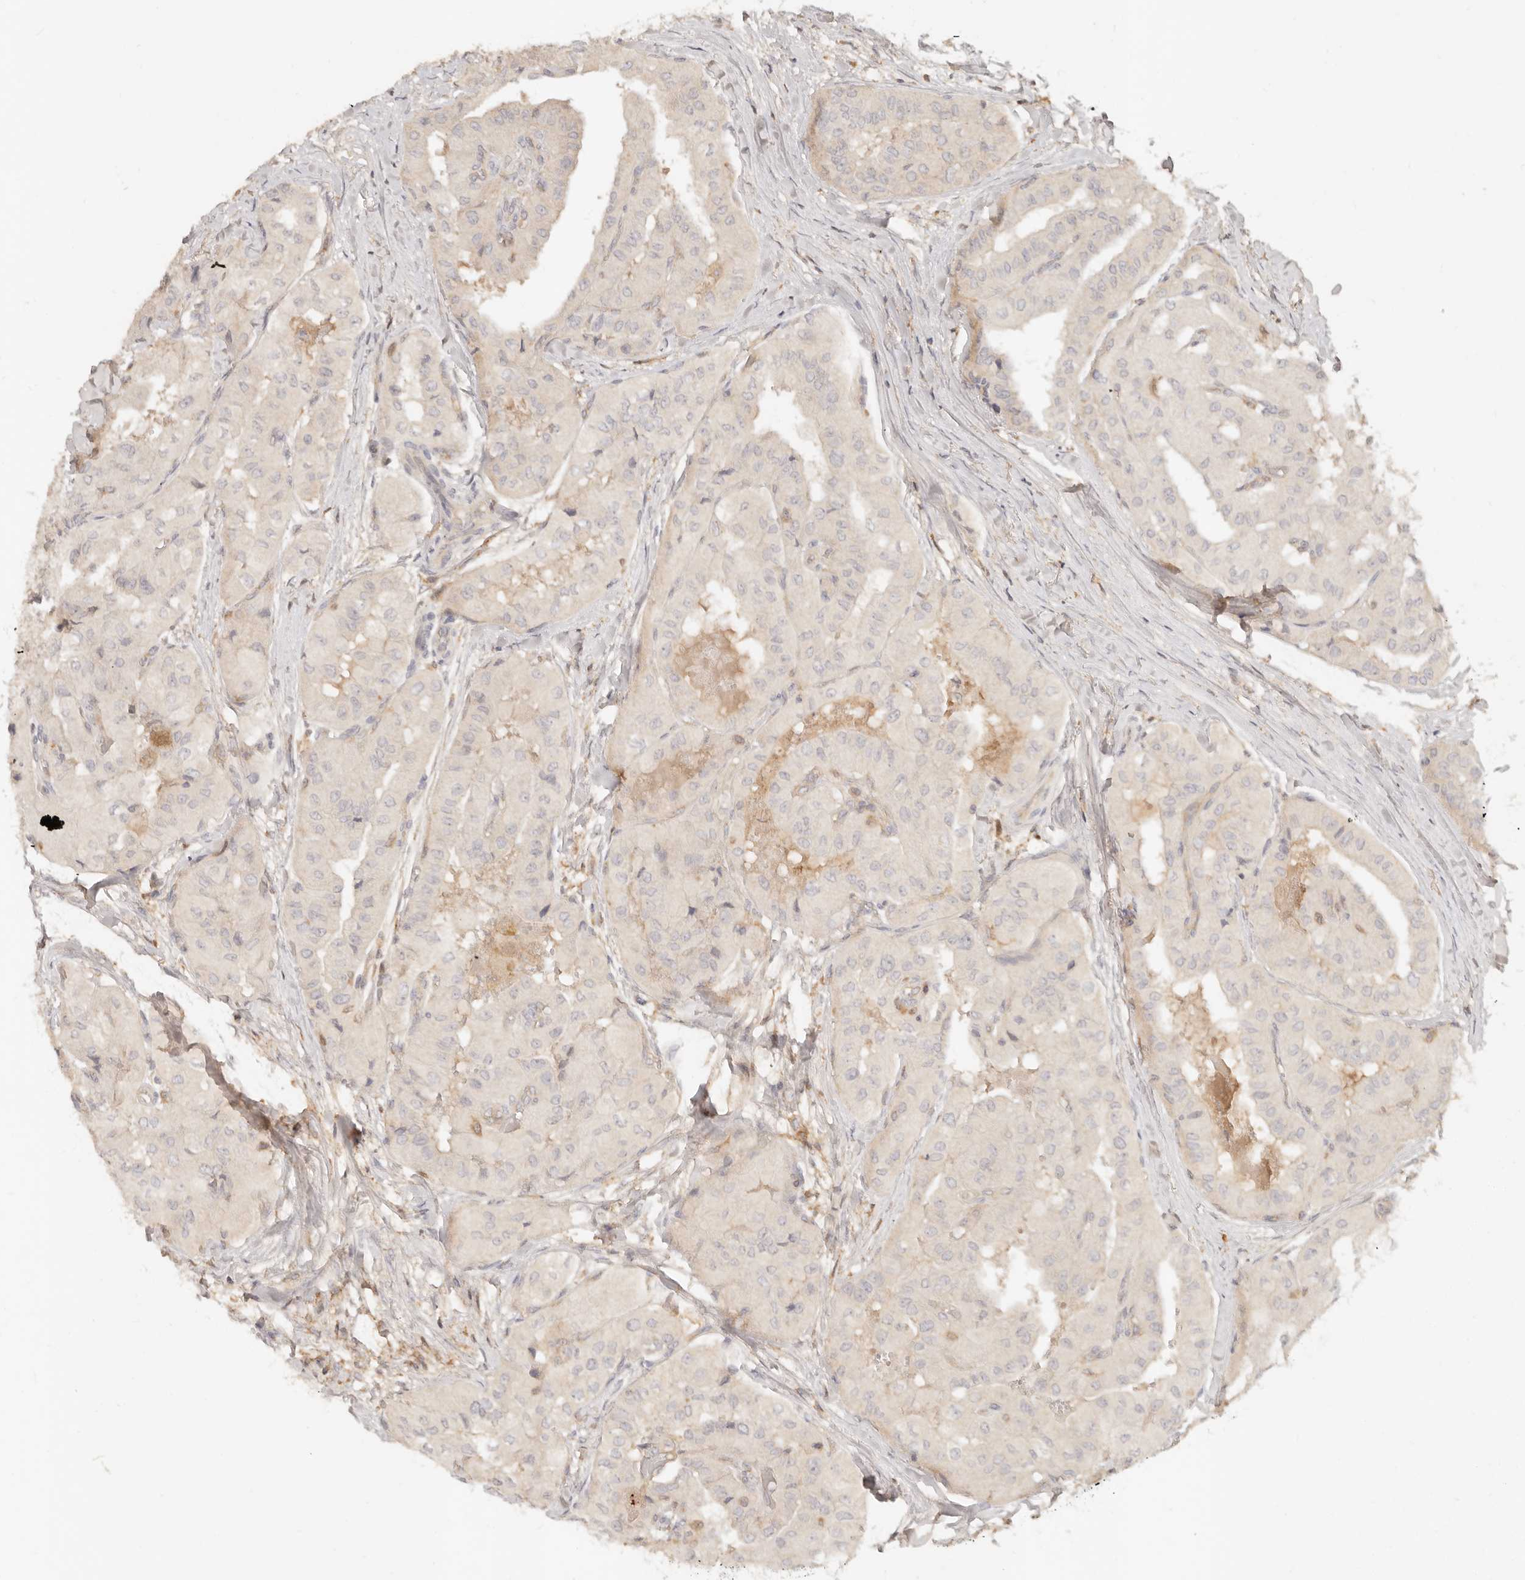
{"staining": {"intensity": "negative", "quantity": "none", "location": "none"}, "tissue": "thyroid cancer", "cell_type": "Tumor cells", "image_type": "cancer", "snomed": [{"axis": "morphology", "description": "Papillary adenocarcinoma, NOS"}, {"axis": "topography", "description": "Thyroid gland"}], "caption": "DAB (3,3'-diaminobenzidine) immunohistochemical staining of human thyroid papillary adenocarcinoma reveals no significant positivity in tumor cells.", "gene": "NECAP2", "patient": {"sex": "female", "age": 59}}